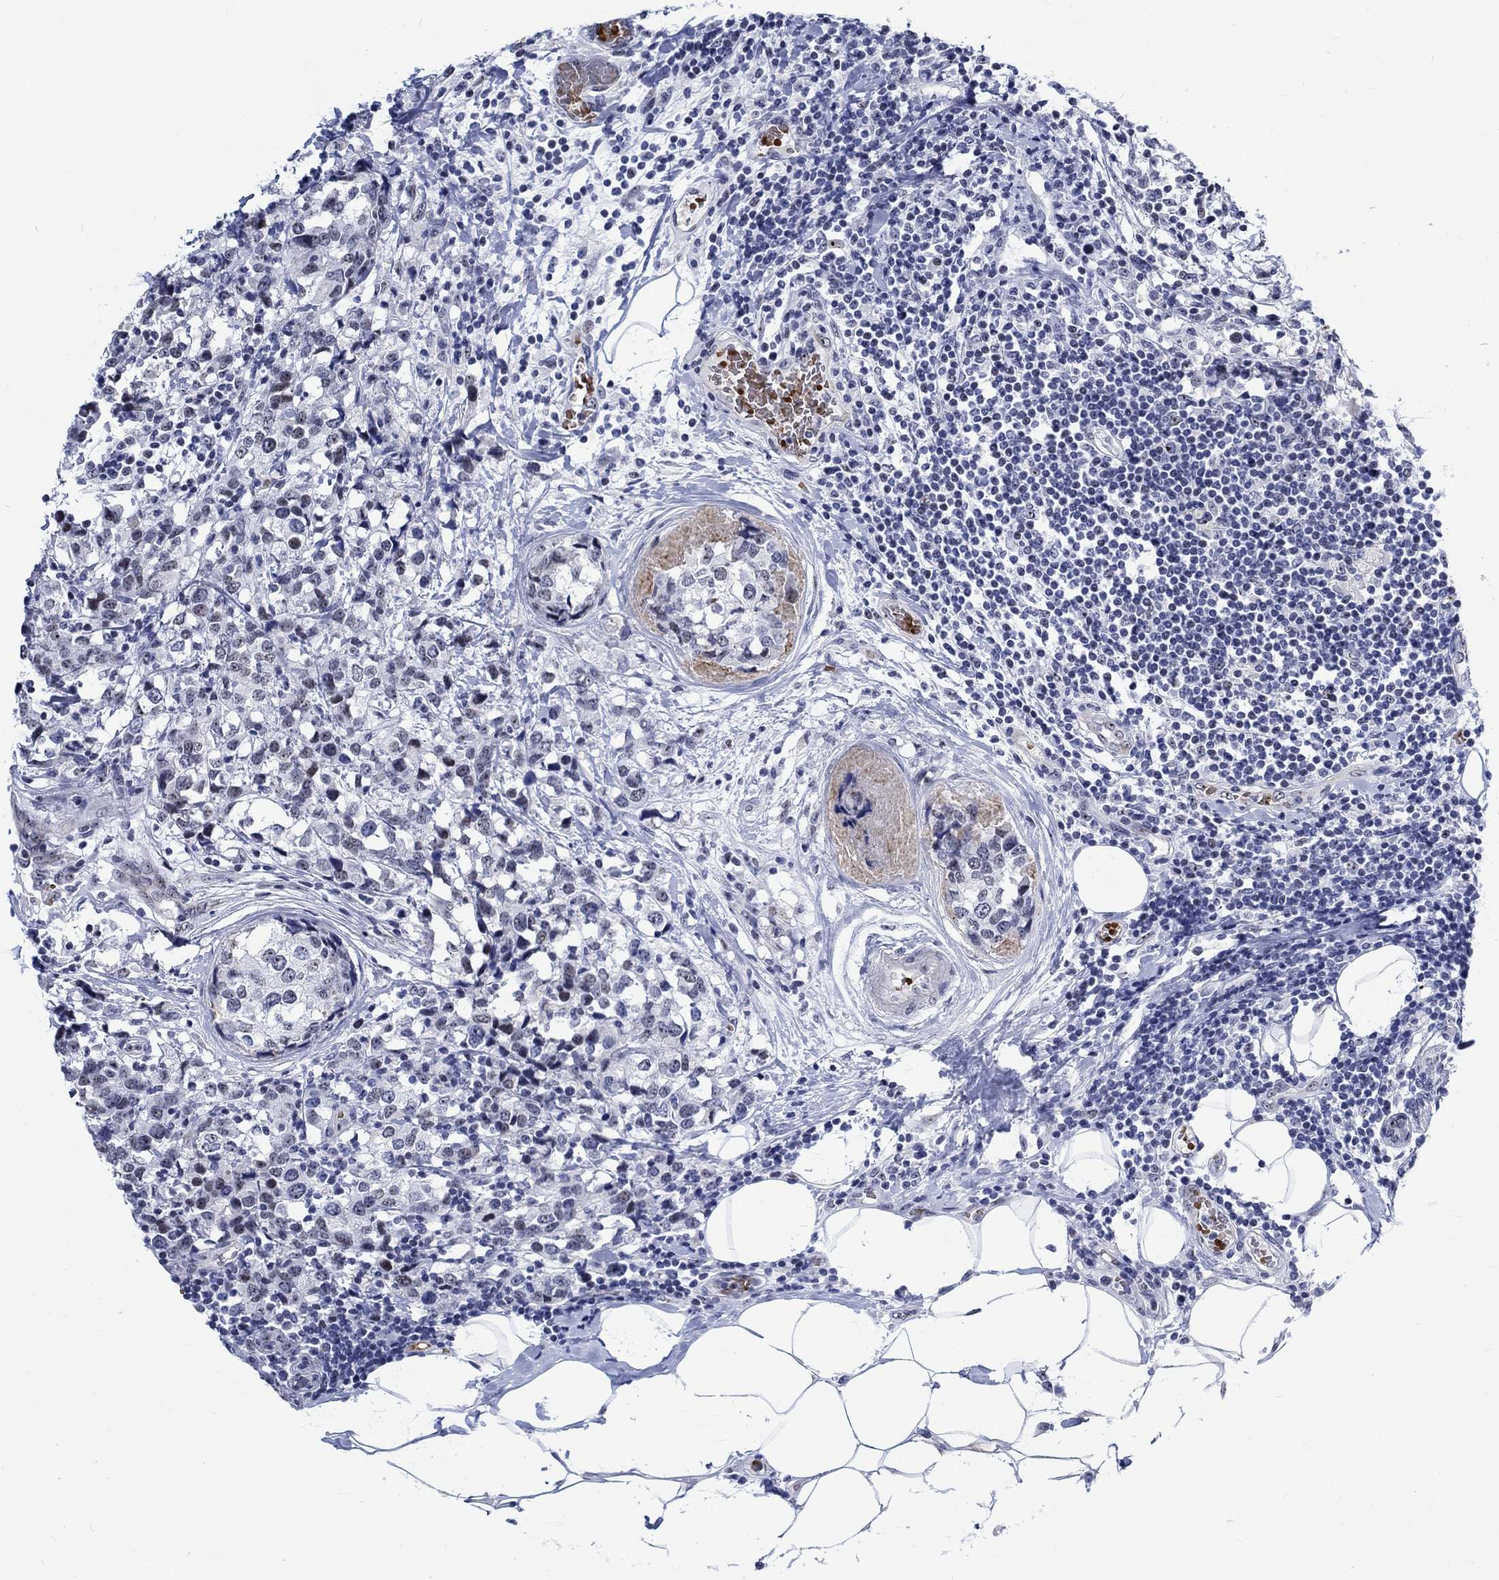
{"staining": {"intensity": "strong", "quantity": "25%-75%", "location": "nuclear"}, "tissue": "breast cancer", "cell_type": "Tumor cells", "image_type": "cancer", "snomed": [{"axis": "morphology", "description": "Lobular carcinoma"}, {"axis": "topography", "description": "Breast"}], "caption": "Protein expression analysis of breast lobular carcinoma exhibits strong nuclear expression in approximately 25%-75% of tumor cells. (Stains: DAB in brown, nuclei in blue, Microscopy: brightfield microscopy at high magnification).", "gene": "ZNF446", "patient": {"sex": "female", "age": 59}}